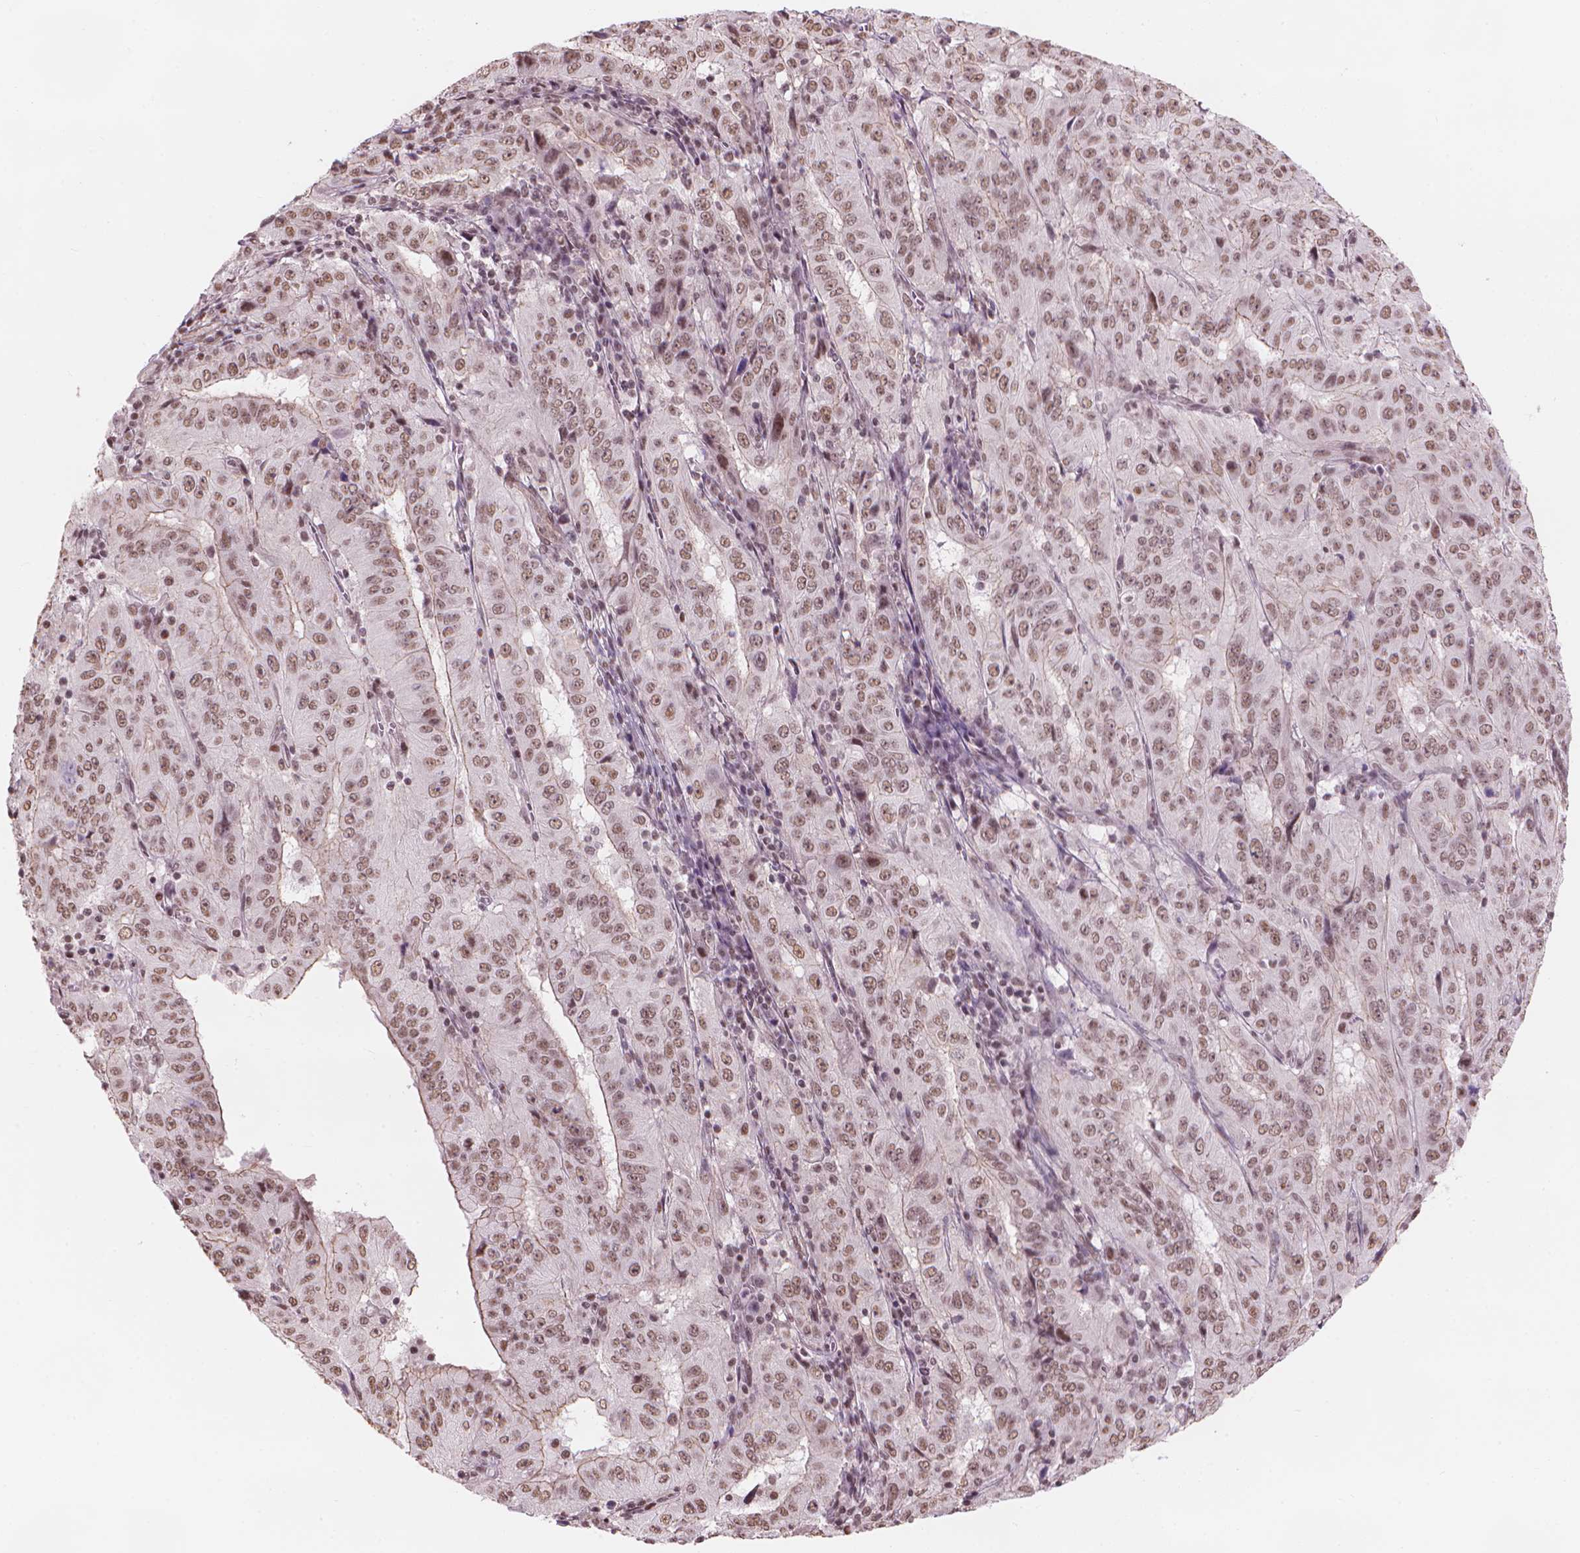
{"staining": {"intensity": "moderate", "quantity": "25%-75%", "location": "cytoplasmic/membranous,nuclear"}, "tissue": "pancreatic cancer", "cell_type": "Tumor cells", "image_type": "cancer", "snomed": [{"axis": "morphology", "description": "Adenocarcinoma, NOS"}, {"axis": "topography", "description": "Pancreas"}], "caption": "The immunohistochemical stain shows moderate cytoplasmic/membranous and nuclear staining in tumor cells of pancreatic cancer tissue. (IHC, brightfield microscopy, high magnification).", "gene": "HOXD4", "patient": {"sex": "male", "age": 63}}